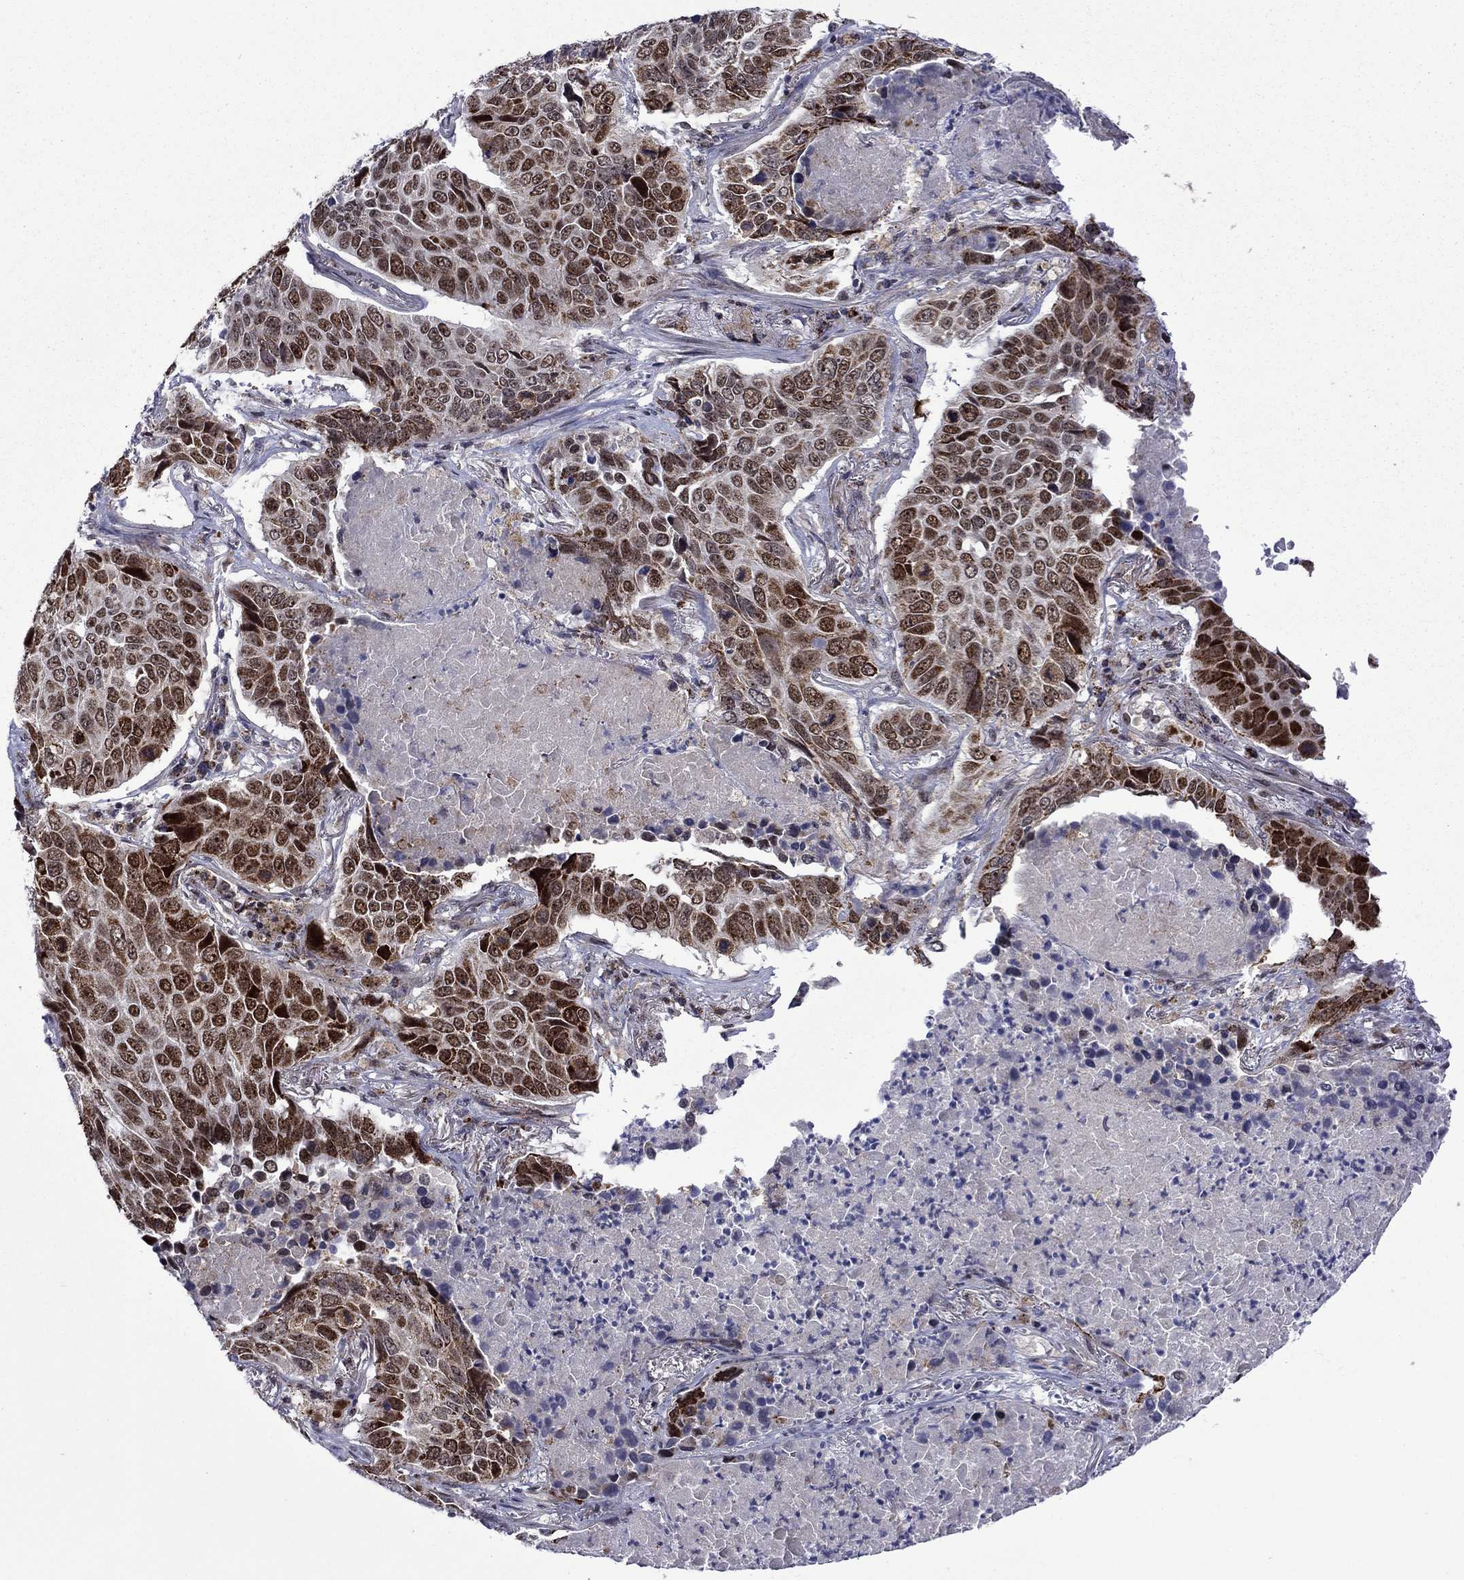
{"staining": {"intensity": "strong", "quantity": ">75%", "location": "nuclear"}, "tissue": "lung cancer", "cell_type": "Tumor cells", "image_type": "cancer", "snomed": [{"axis": "morphology", "description": "Normal tissue, NOS"}, {"axis": "morphology", "description": "Squamous cell carcinoma, NOS"}, {"axis": "topography", "description": "Bronchus"}, {"axis": "topography", "description": "Lung"}], "caption": "Immunohistochemistry (IHC) of human lung cancer demonstrates high levels of strong nuclear staining in about >75% of tumor cells.", "gene": "SURF2", "patient": {"sex": "male", "age": 64}}